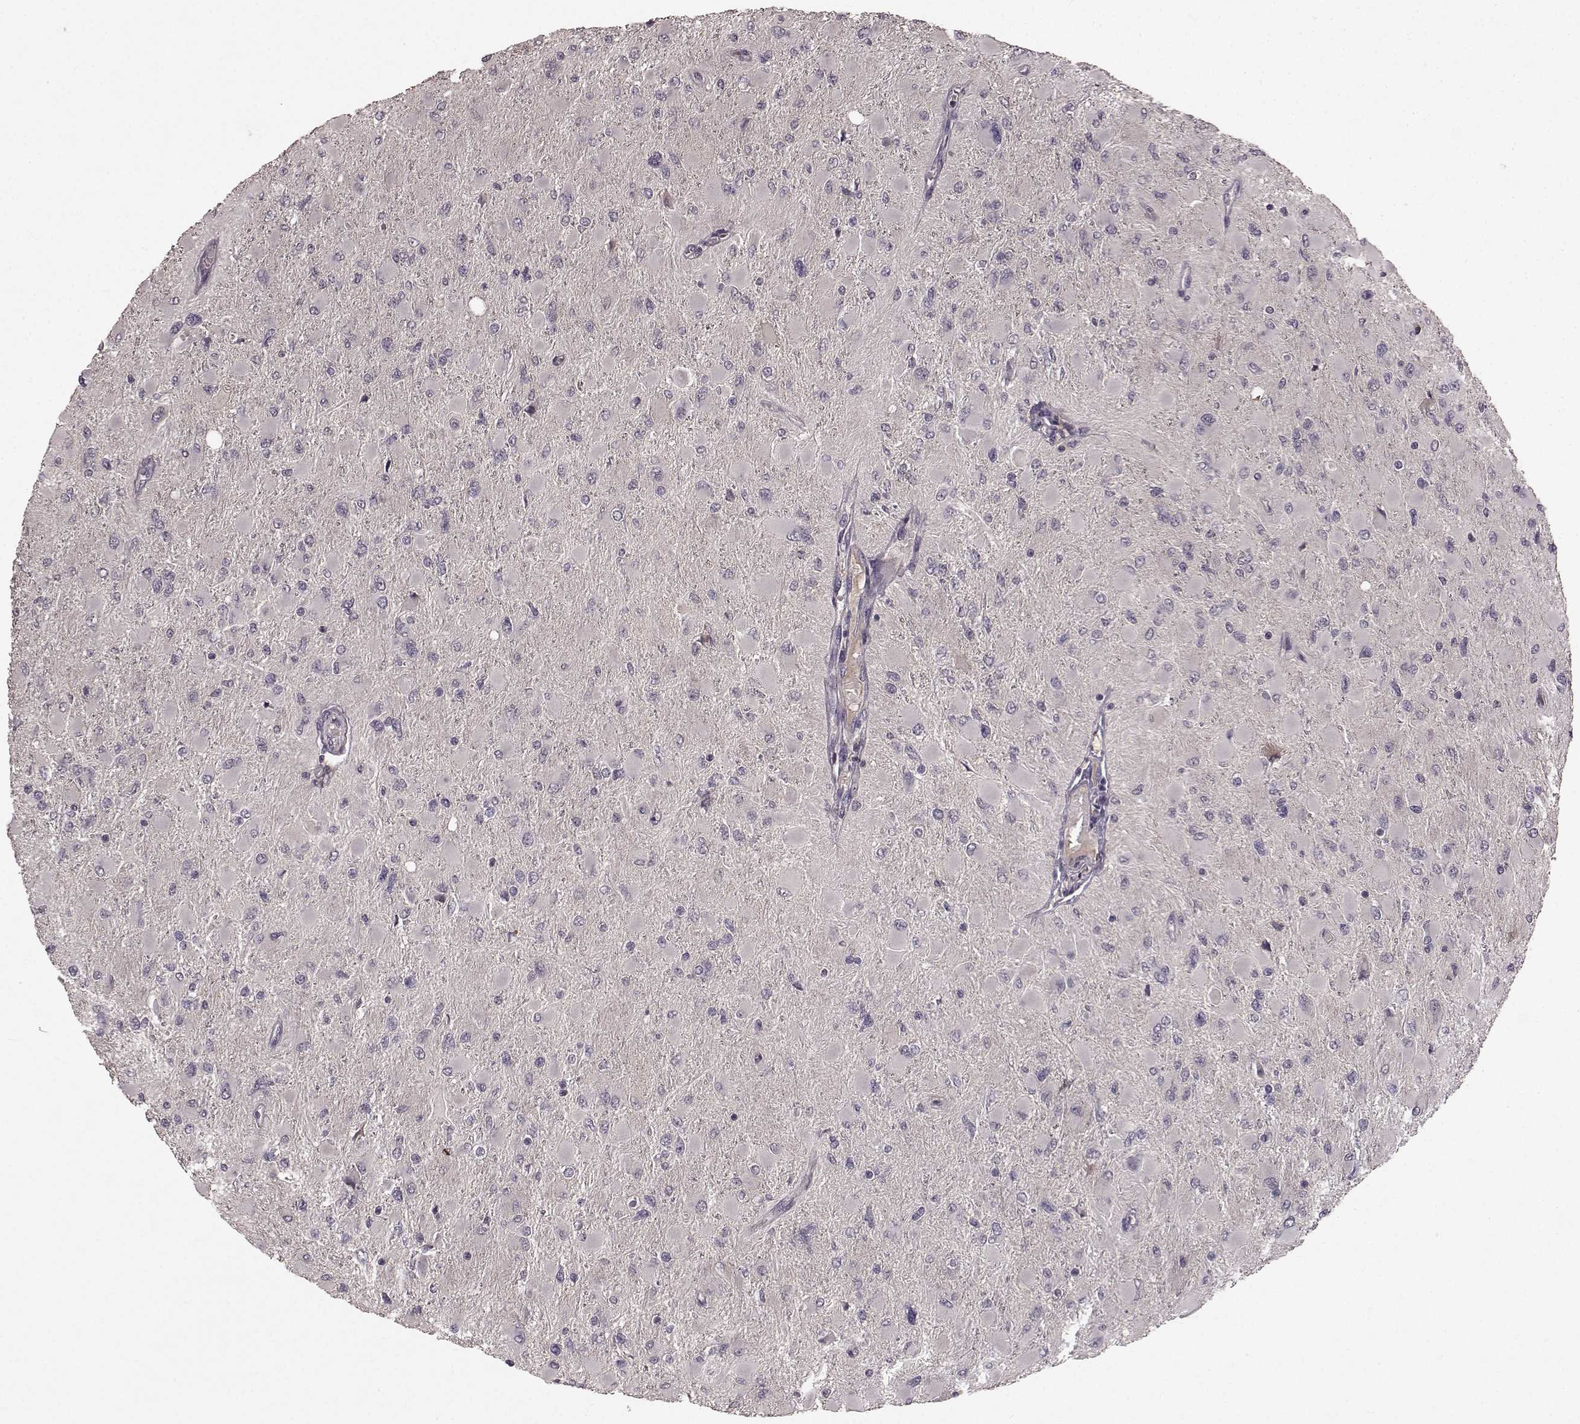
{"staining": {"intensity": "negative", "quantity": "none", "location": "none"}, "tissue": "glioma", "cell_type": "Tumor cells", "image_type": "cancer", "snomed": [{"axis": "morphology", "description": "Glioma, malignant, High grade"}, {"axis": "topography", "description": "Cerebral cortex"}], "caption": "Tumor cells are negative for protein expression in human malignant glioma (high-grade).", "gene": "SLC22A18", "patient": {"sex": "female", "age": 36}}